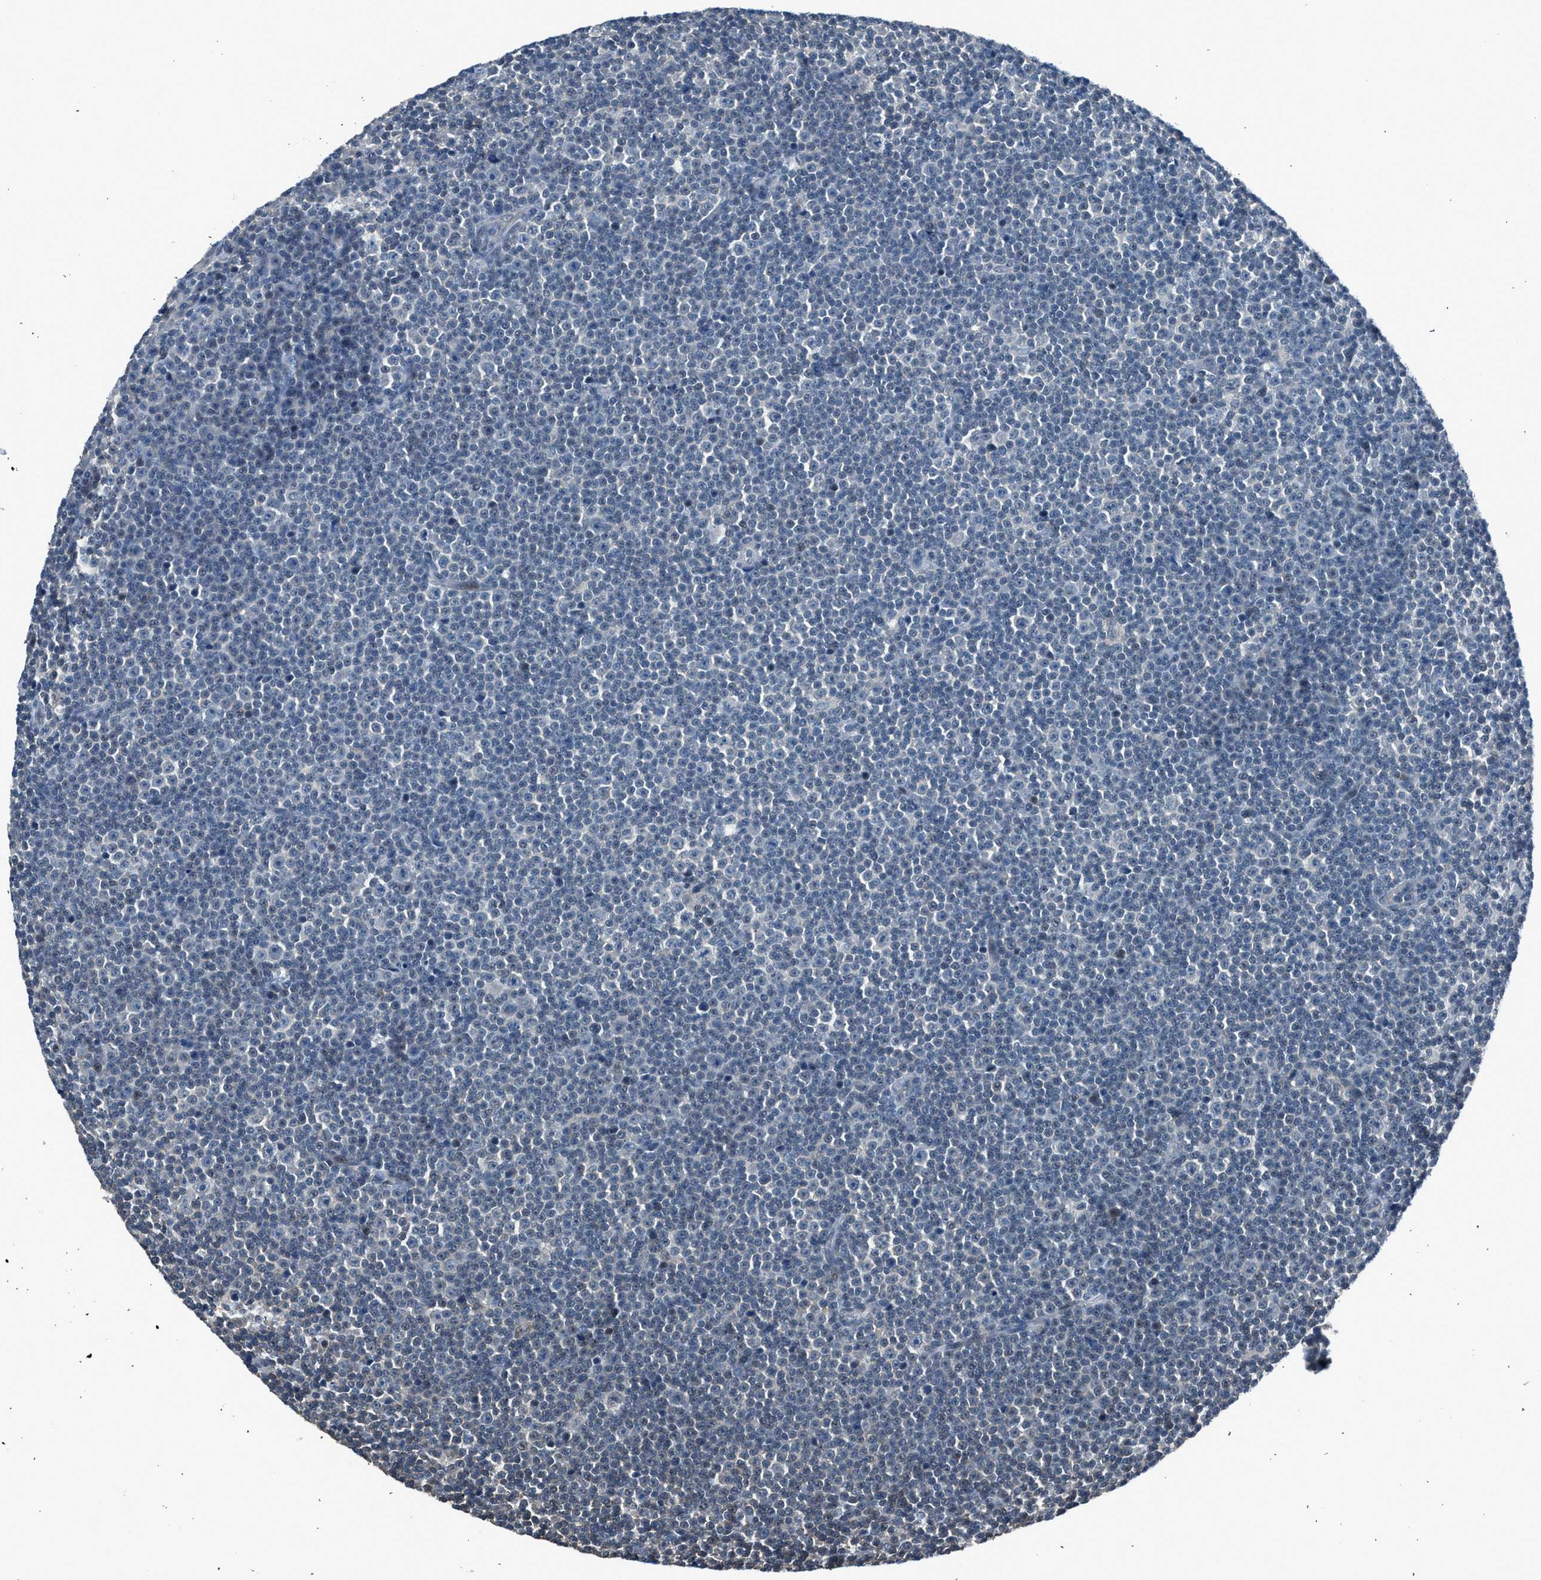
{"staining": {"intensity": "negative", "quantity": "none", "location": "none"}, "tissue": "lymphoma", "cell_type": "Tumor cells", "image_type": "cancer", "snomed": [{"axis": "morphology", "description": "Malignant lymphoma, non-Hodgkin's type, Low grade"}, {"axis": "topography", "description": "Lymph node"}], "caption": "Immunohistochemistry of human malignant lymphoma, non-Hodgkin's type (low-grade) reveals no staining in tumor cells.", "gene": "LMLN", "patient": {"sex": "female", "age": 67}}